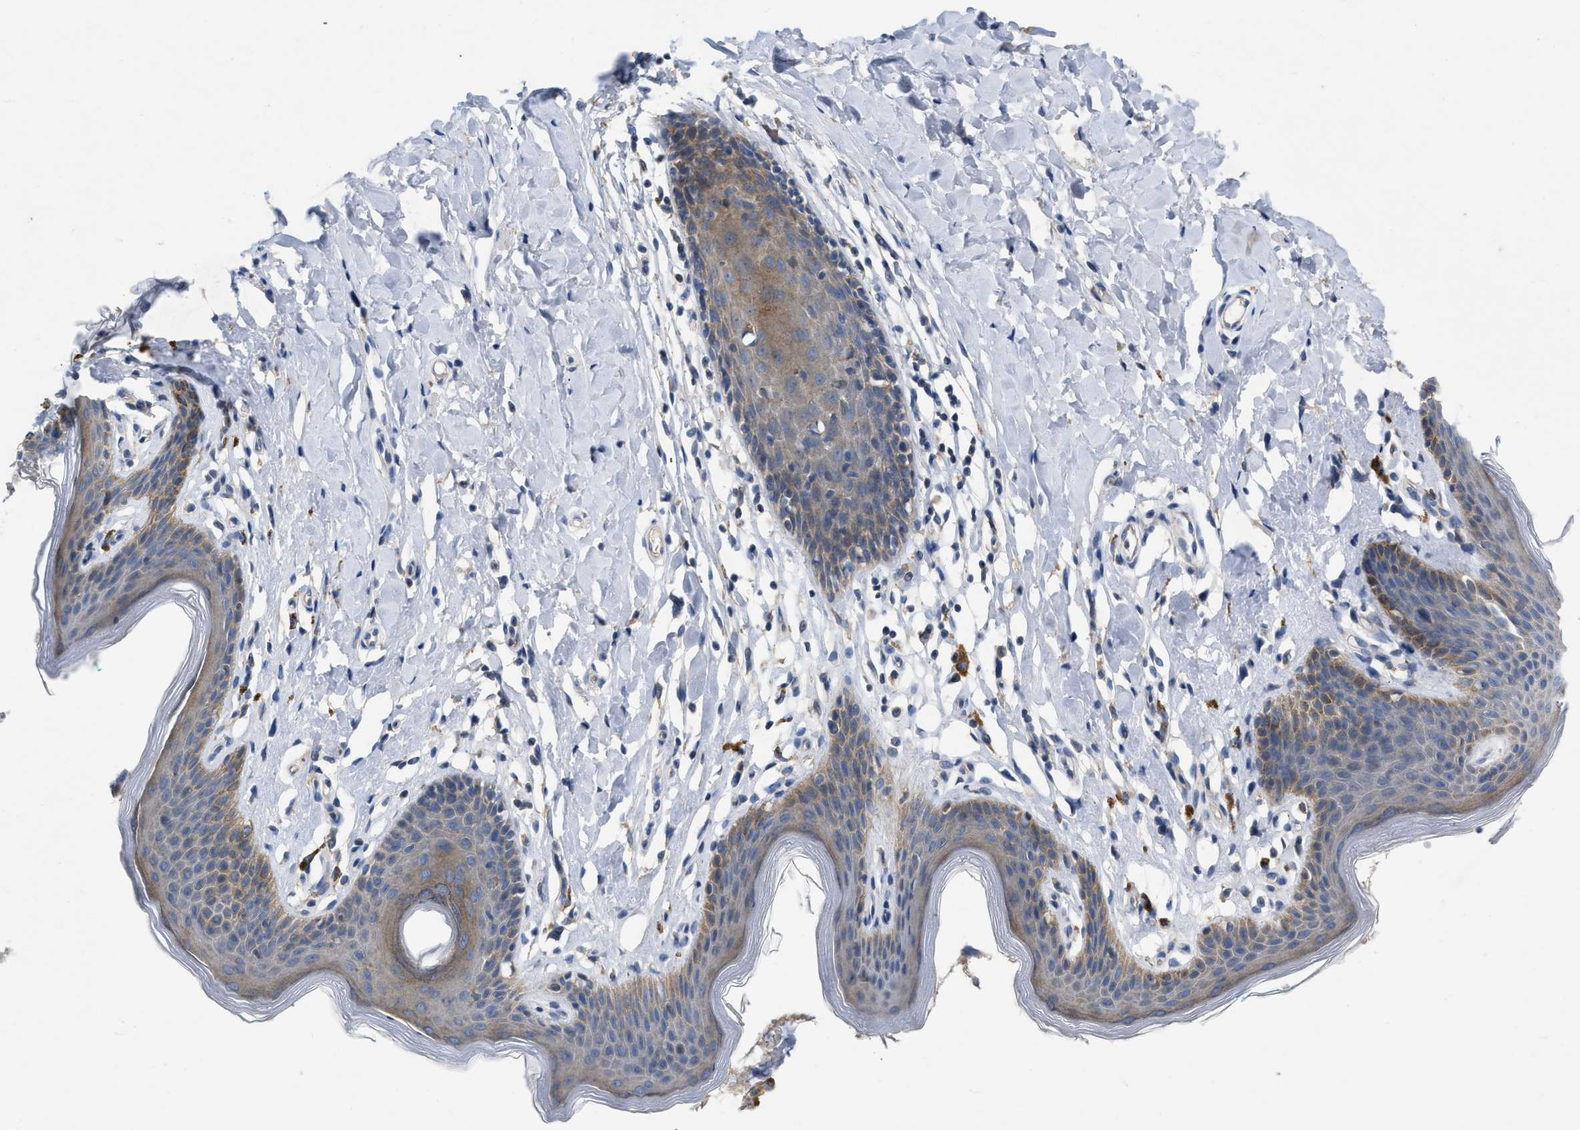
{"staining": {"intensity": "moderate", "quantity": "25%-75%", "location": "cytoplasmic/membranous"}, "tissue": "skin", "cell_type": "Epidermal cells", "image_type": "normal", "snomed": [{"axis": "morphology", "description": "Normal tissue, NOS"}, {"axis": "topography", "description": "Vulva"}], "caption": "Protein expression analysis of benign skin reveals moderate cytoplasmic/membranous staining in about 25%-75% of epidermal cells. Nuclei are stained in blue.", "gene": "TMEM131", "patient": {"sex": "female", "age": 66}}